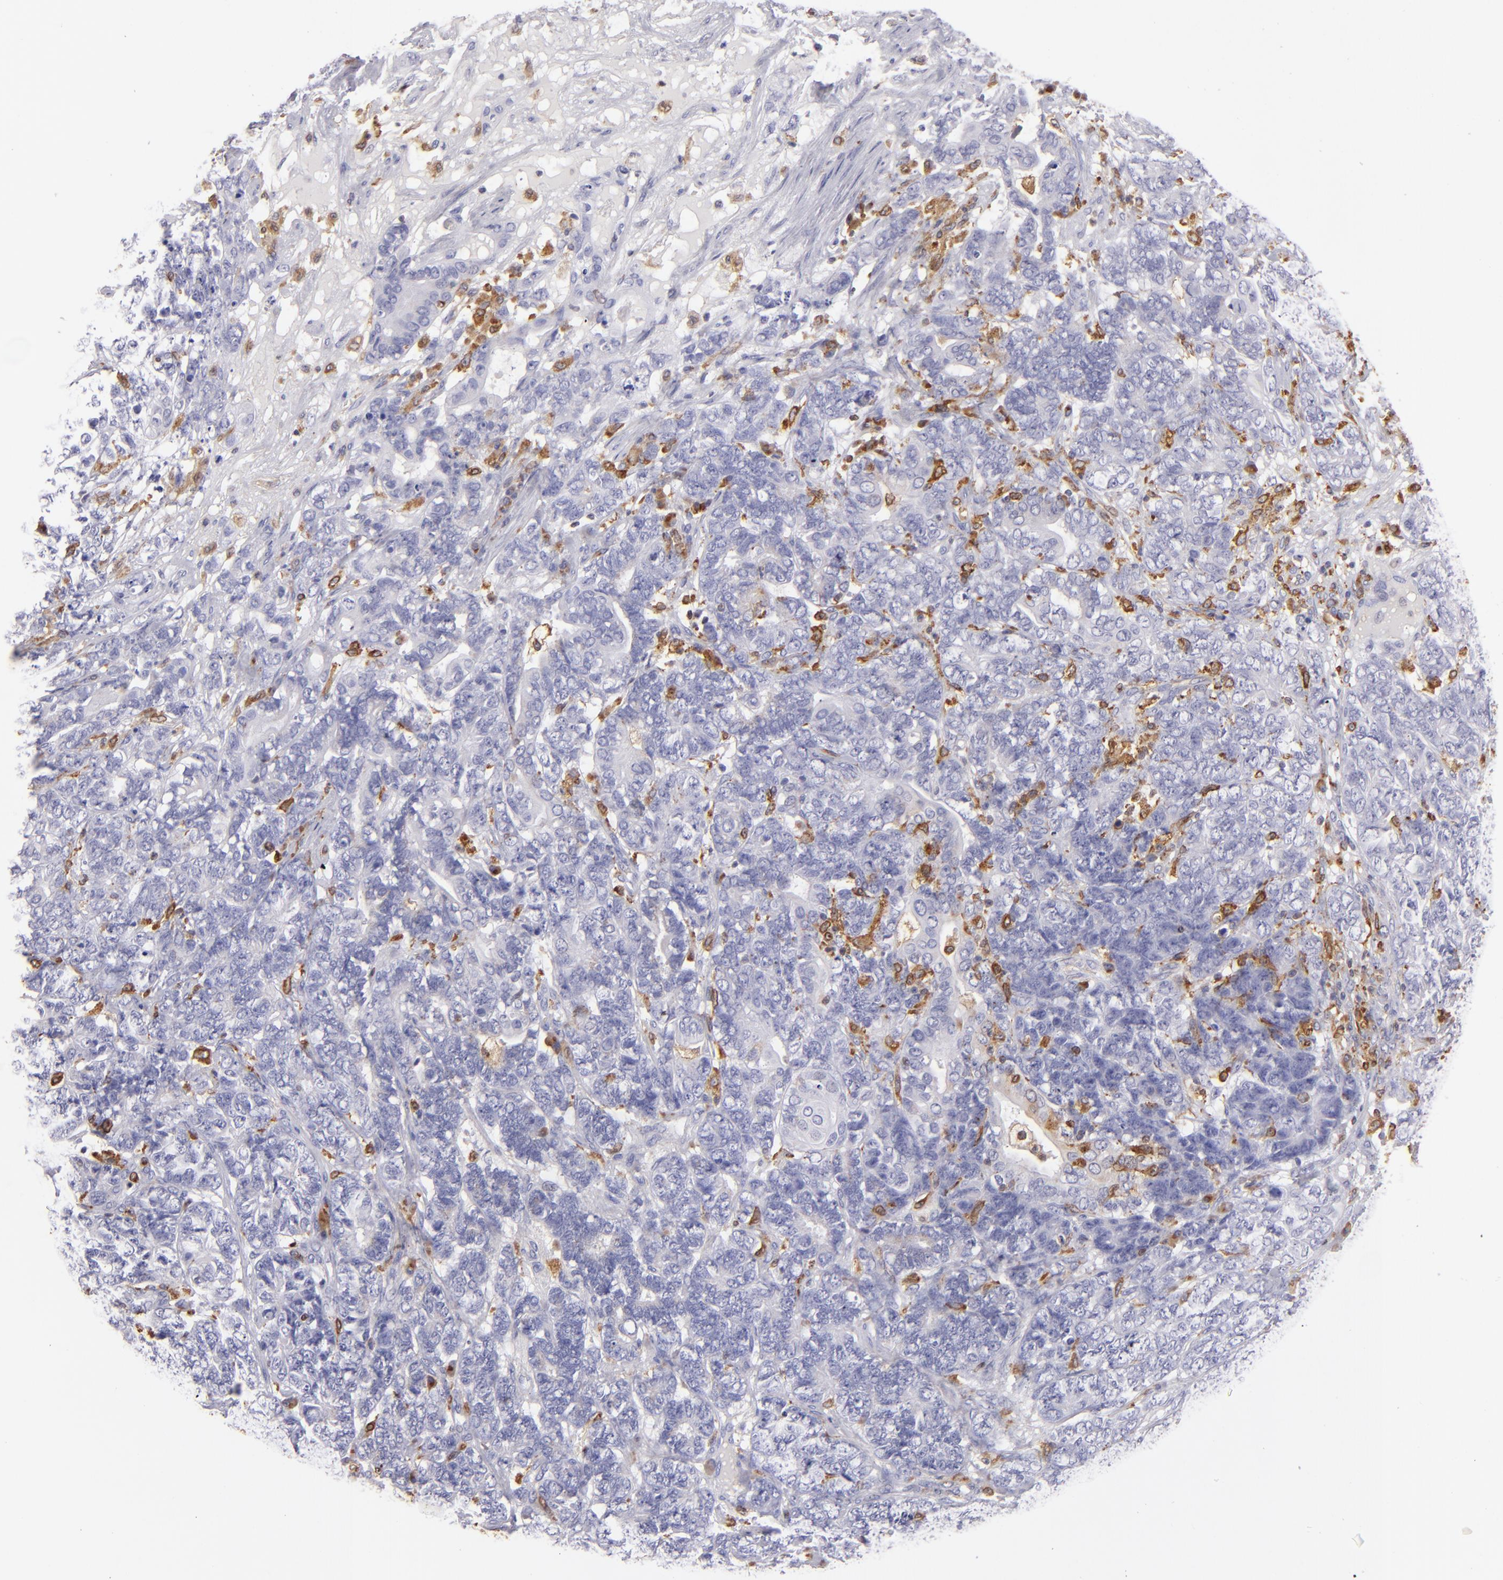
{"staining": {"intensity": "negative", "quantity": "none", "location": "none"}, "tissue": "testis cancer", "cell_type": "Tumor cells", "image_type": "cancer", "snomed": [{"axis": "morphology", "description": "Carcinoma, Embryonal, NOS"}, {"axis": "topography", "description": "Testis"}], "caption": "High magnification brightfield microscopy of testis cancer (embryonal carcinoma) stained with DAB (brown) and counterstained with hematoxylin (blue): tumor cells show no significant staining.", "gene": "CD74", "patient": {"sex": "male", "age": 26}}